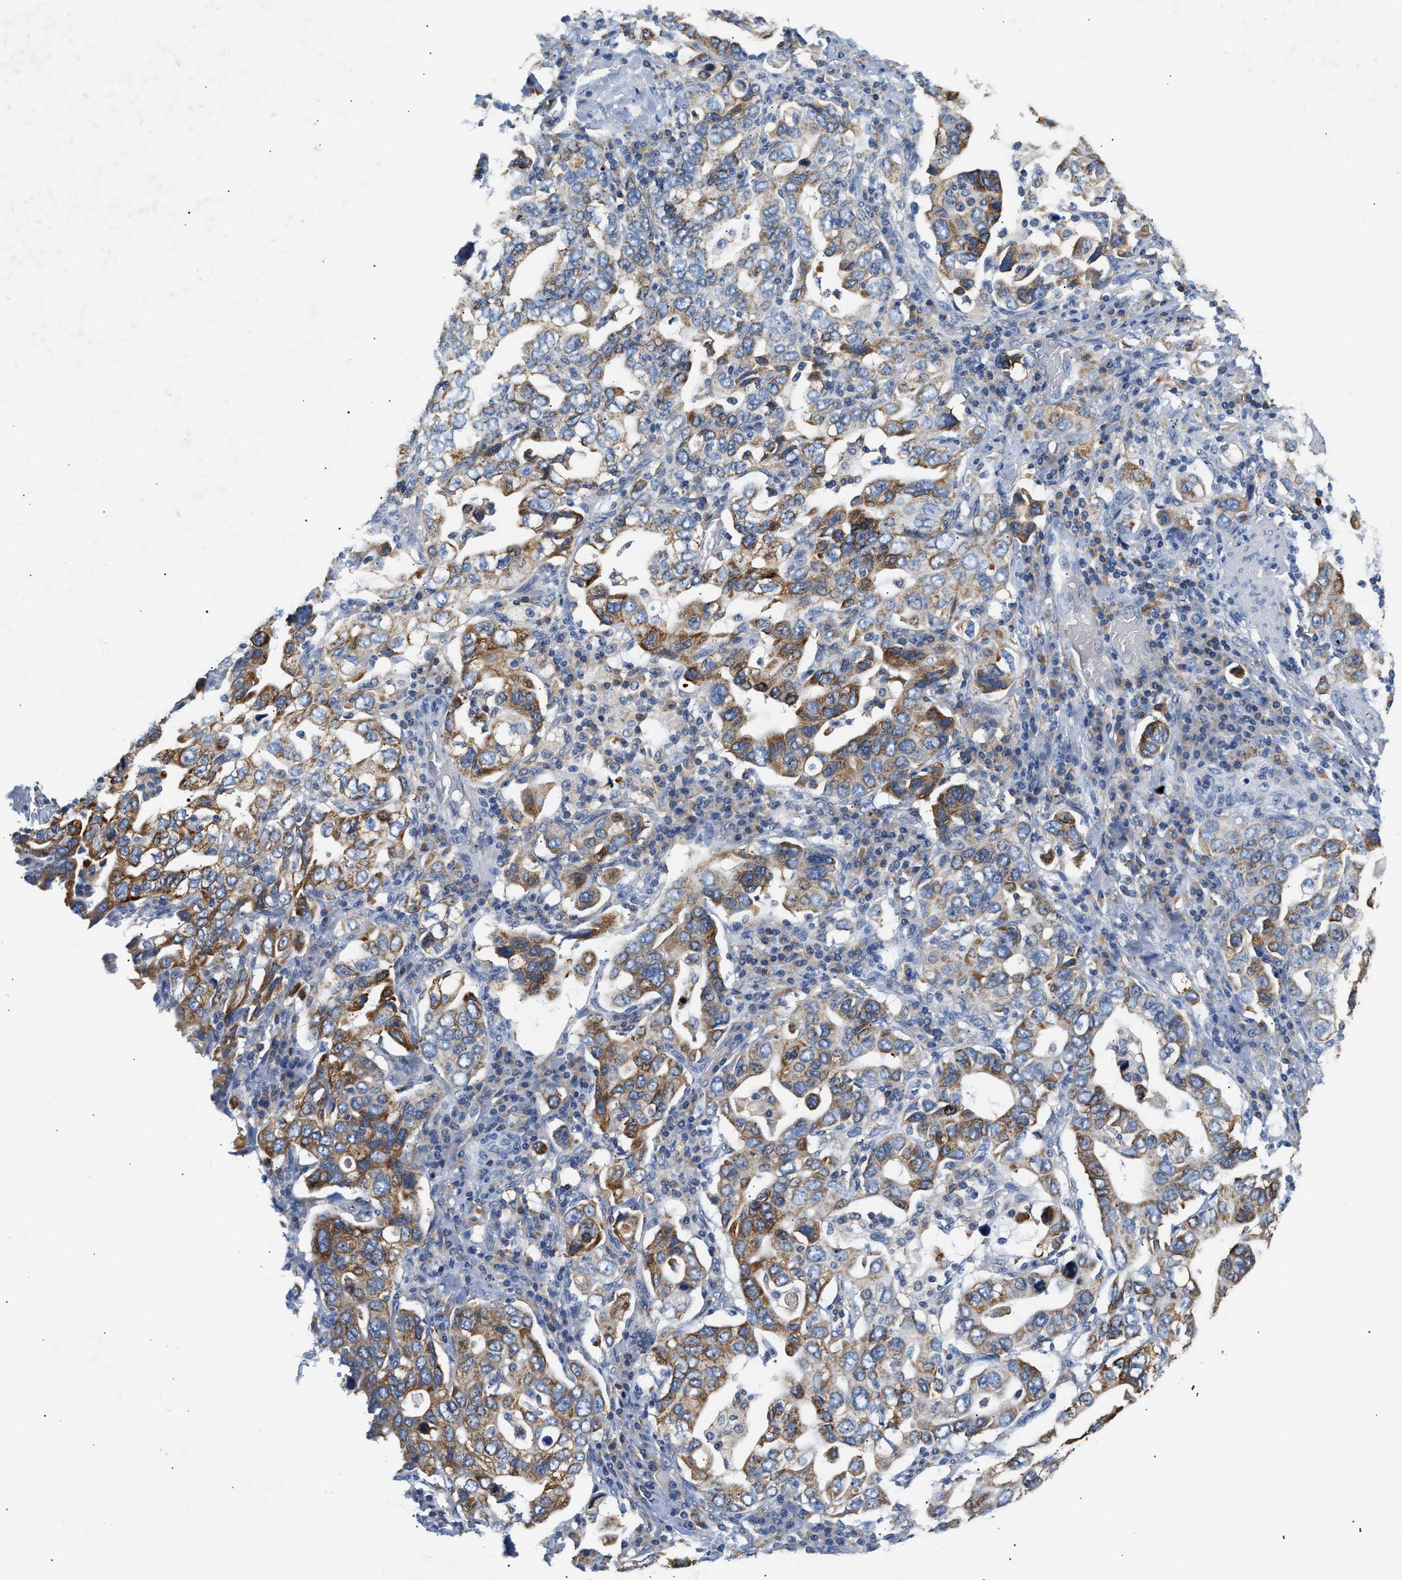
{"staining": {"intensity": "moderate", "quantity": "25%-75%", "location": "cytoplasmic/membranous"}, "tissue": "stomach cancer", "cell_type": "Tumor cells", "image_type": "cancer", "snomed": [{"axis": "morphology", "description": "Adenocarcinoma, NOS"}, {"axis": "topography", "description": "Stomach, upper"}], "caption": "This micrograph exhibits immunohistochemistry staining of adenocarcinoma (stomach), with medium moderate cytoplasmic/membranous staining in about 25%-75% of tumor cells.", "gene": "HDHD3", "patient": {"sex": "male", "age": 62}}